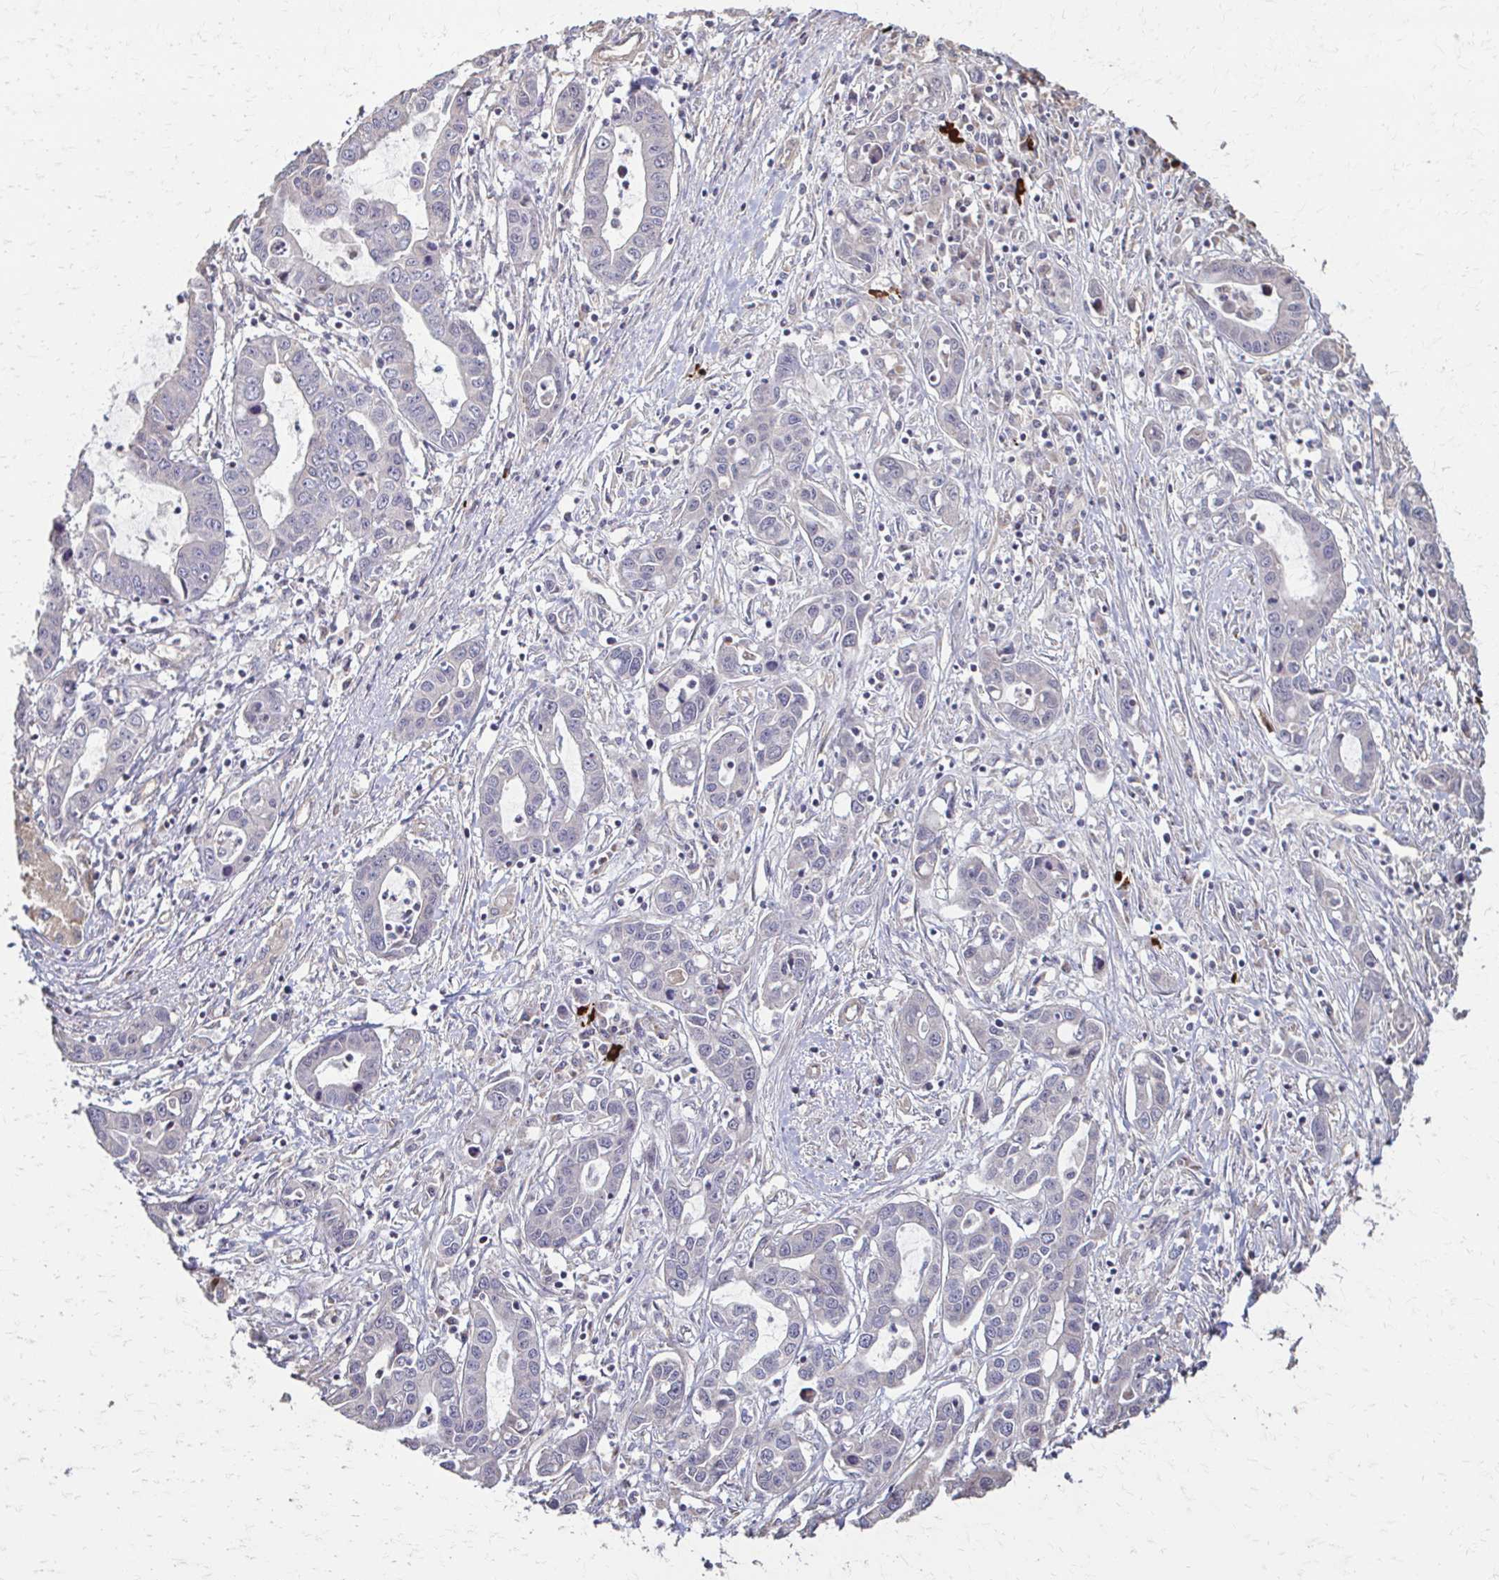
{"staining": {"intensity": "negative", "quantity": "none", "location": "none"}, "tissue": "liver cancer", "cell_type": "Tumor cells", "image_type": "cancer", "snomed": [{"axis": "morphology", "description": "Cholangiocarcinoma"}, {"axis": "topography", "description": "Liver"}], "caption": "This is a photomicrograph of immunohistochemistry (IHC) staining of liver cancer (cholangiocarcinoma), which shows no expression in tumor cells. Brightfield microscopy of IHC stained with DAB (brown) and hematoxylin (blue), captured at high magnification.", "gene": "IL18BP", "patient": {"sex": "male", "age": 58}}